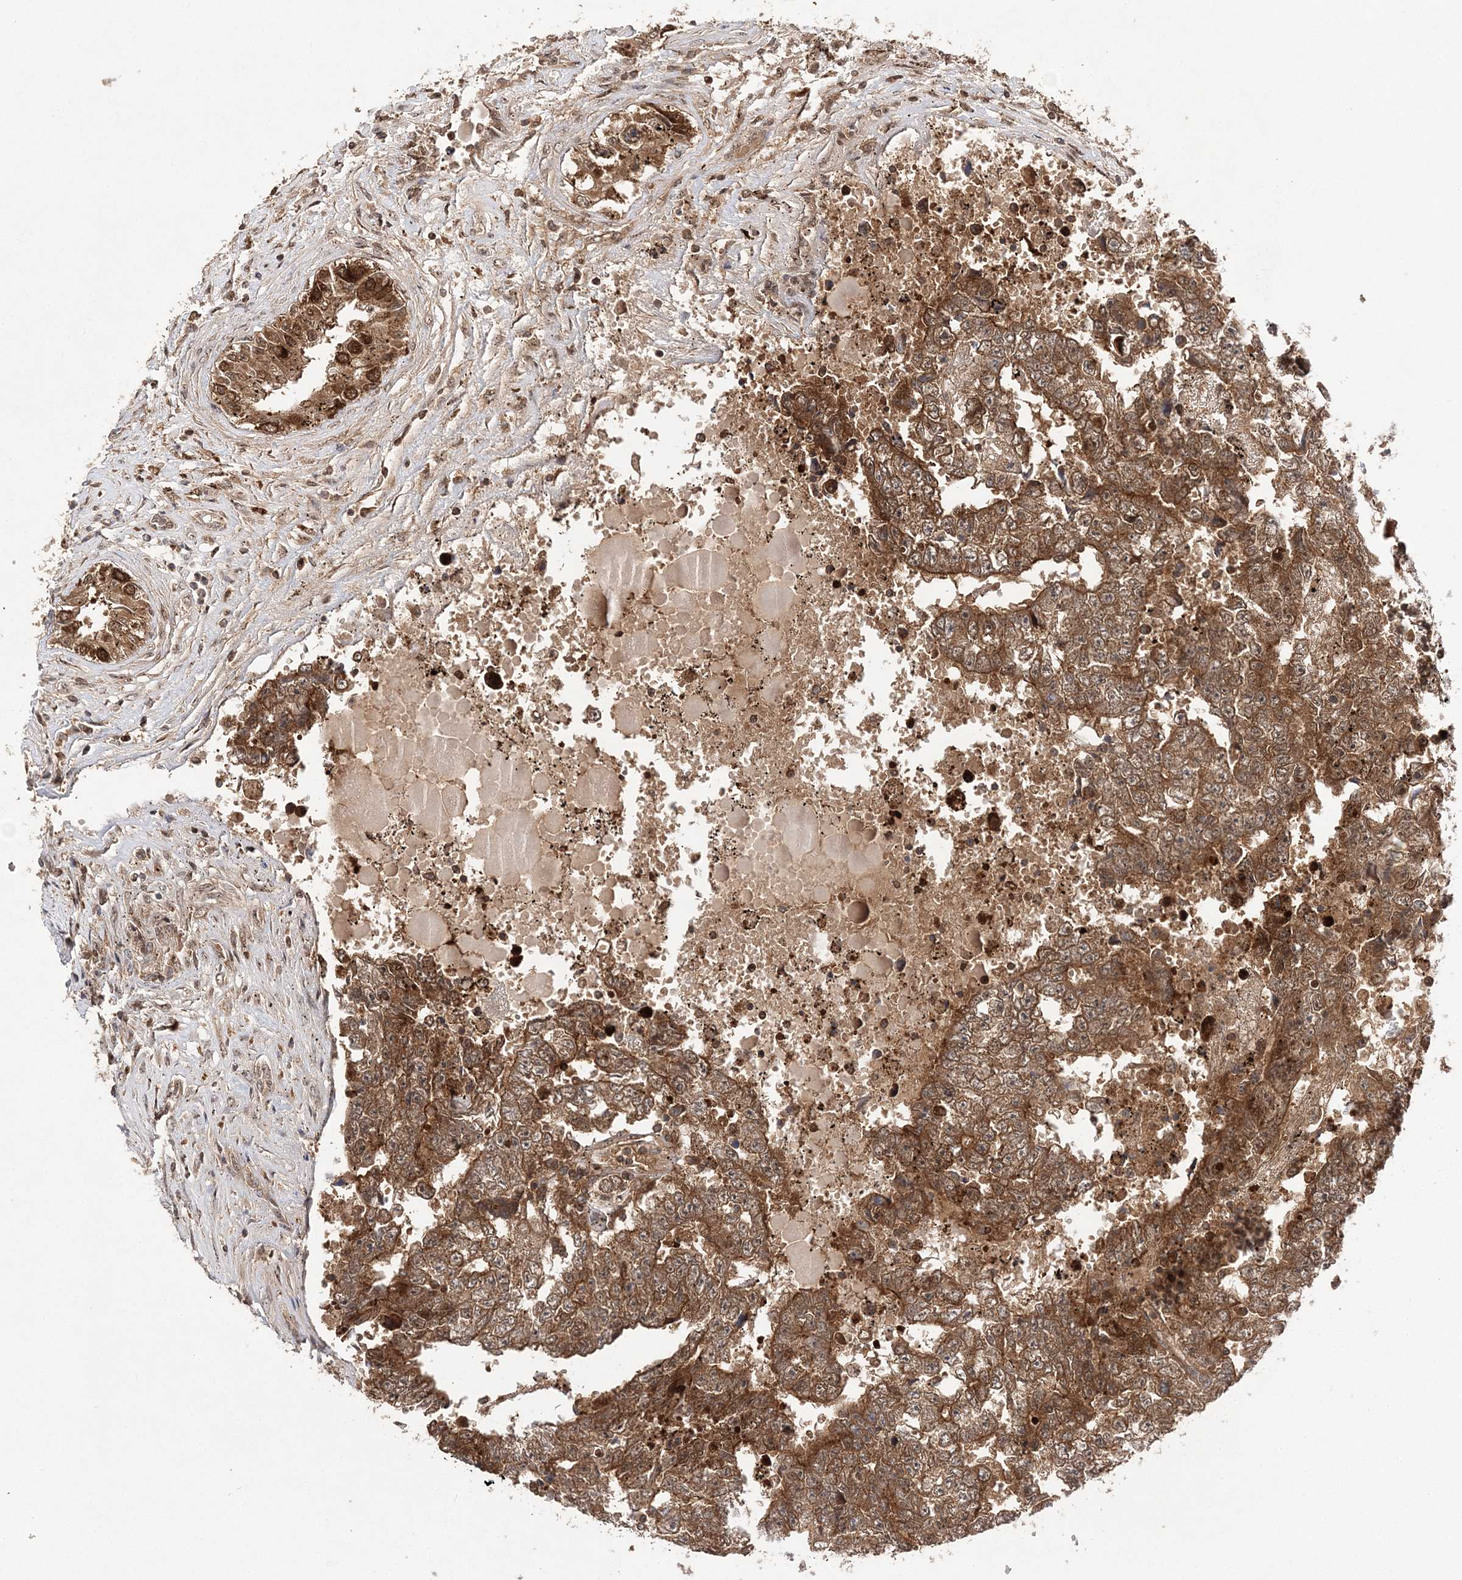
{"staining": {"intensity": "moderate", "quantity": ">75%", "location": "cytoplasmic/membranous,nuclear"}, "tissue": "testis cancer", "cell_type": "Tumor cells", "image_type": "cancer", "snomed": [{"axis": "morphology", "description": "Carcinoma, Embryonal, NOS"}, {"axis": "topography", "description": "Testis"}], "caption": "Moderate cytoplasmic/membranous and nuclear expression is identified in about >75% of tumor cells in testis cancer.", "gene": "NIF3L1", "patient": {"sex": "male", "age": 25}}